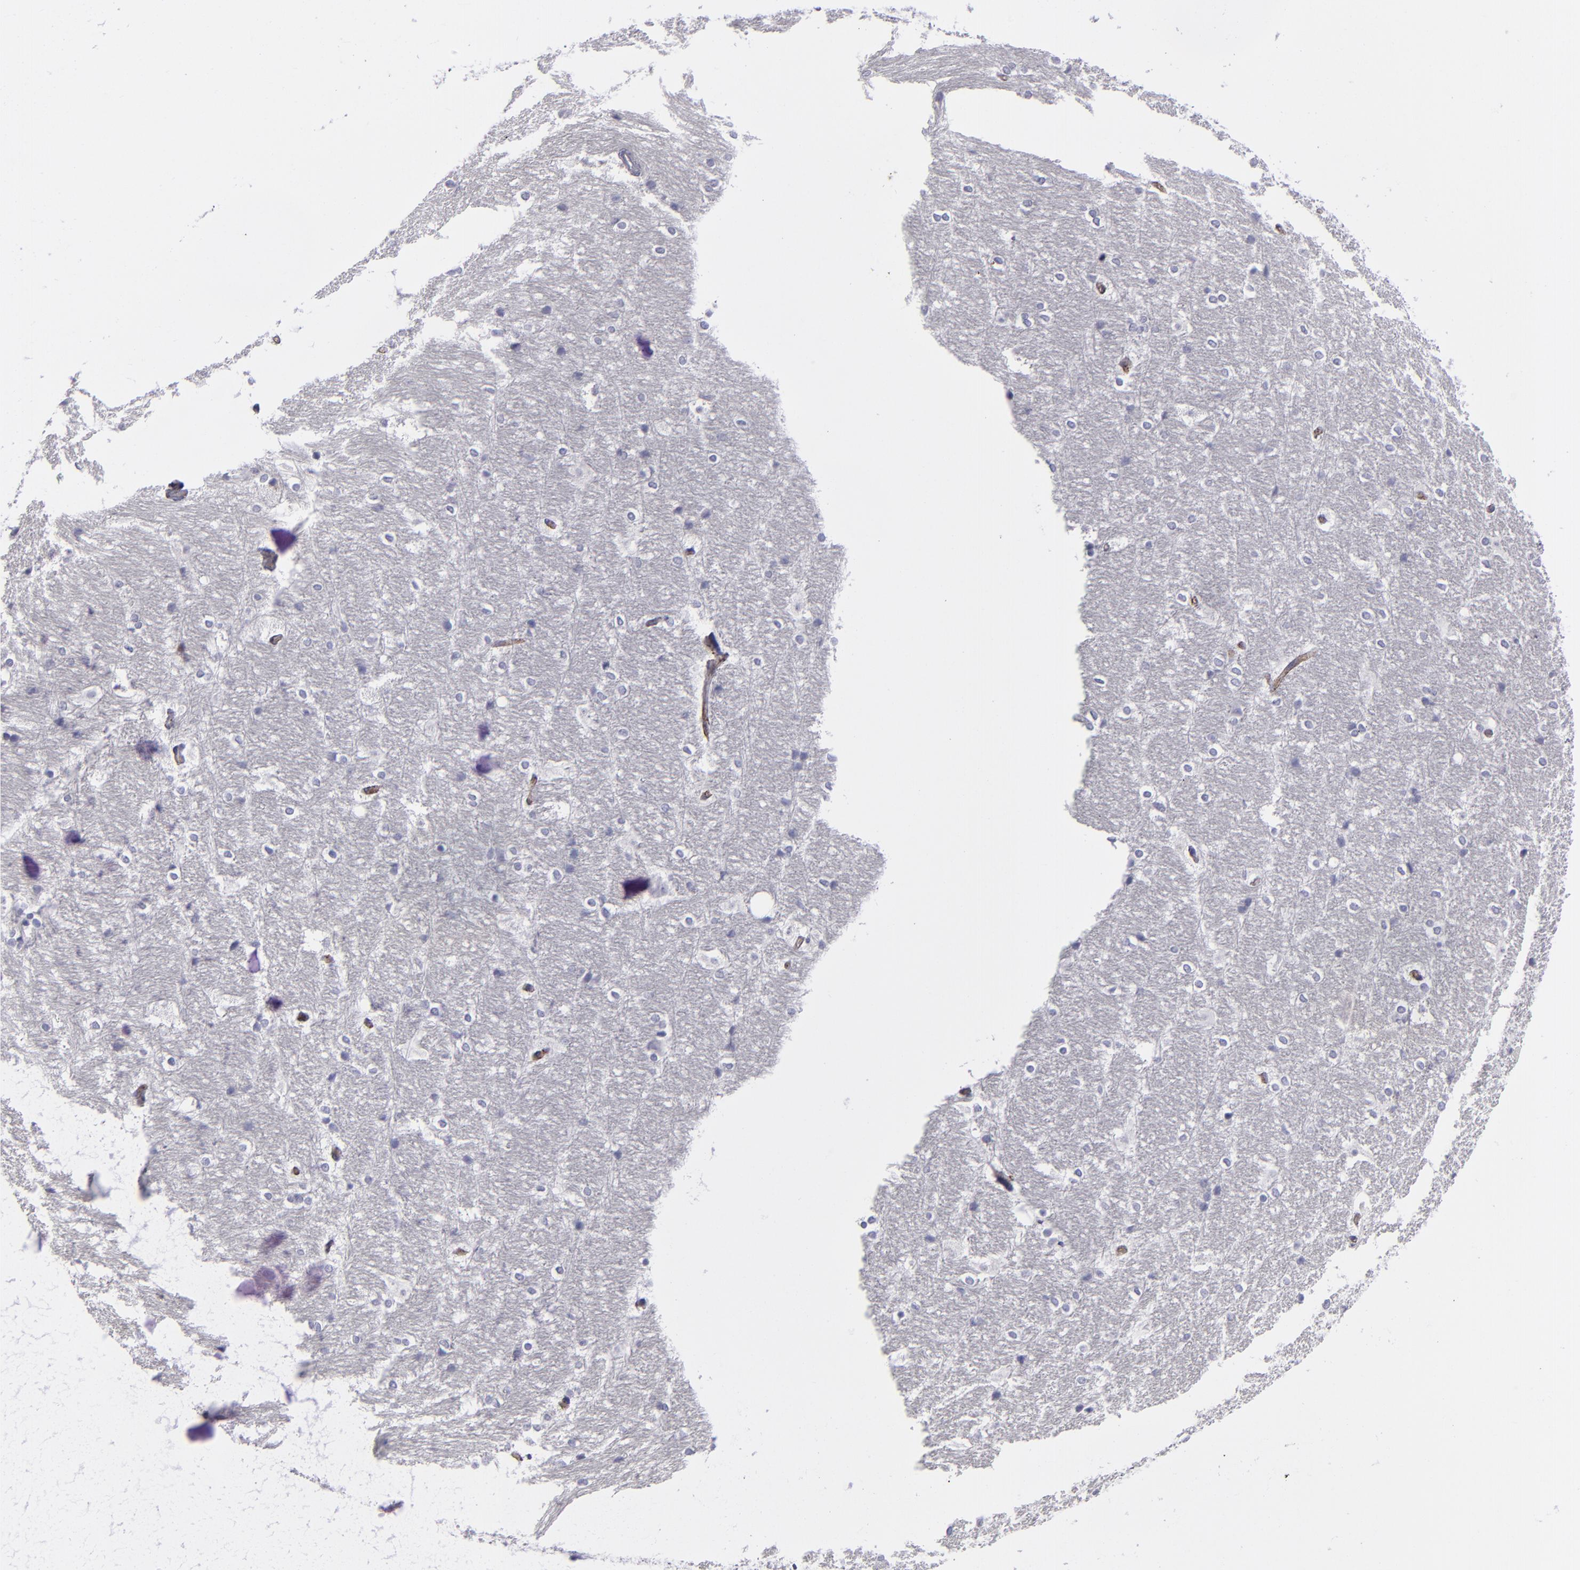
{"staining": {"intensity": "negative", "quantity": "none", "location": "none"}, "tissue": "hippocampus", "cell_type": "Glial cells", "image_type": "normal", "snomed": [{"axis": "morphology", "description": "Normal tissue, NOS"}, {"axis": "topography", "description": "Hippocampus"}], "caption": "Immunohistochemical staining of benign human hippocampus exhibits no significant positivity in glial cells. Brightfield microscopy of IHC stained with DAB (brown) and hematoxylin (blue), captured at high magnification.", "gene": "ANPEP", "patient": {"sex": "female", "age": 19}}